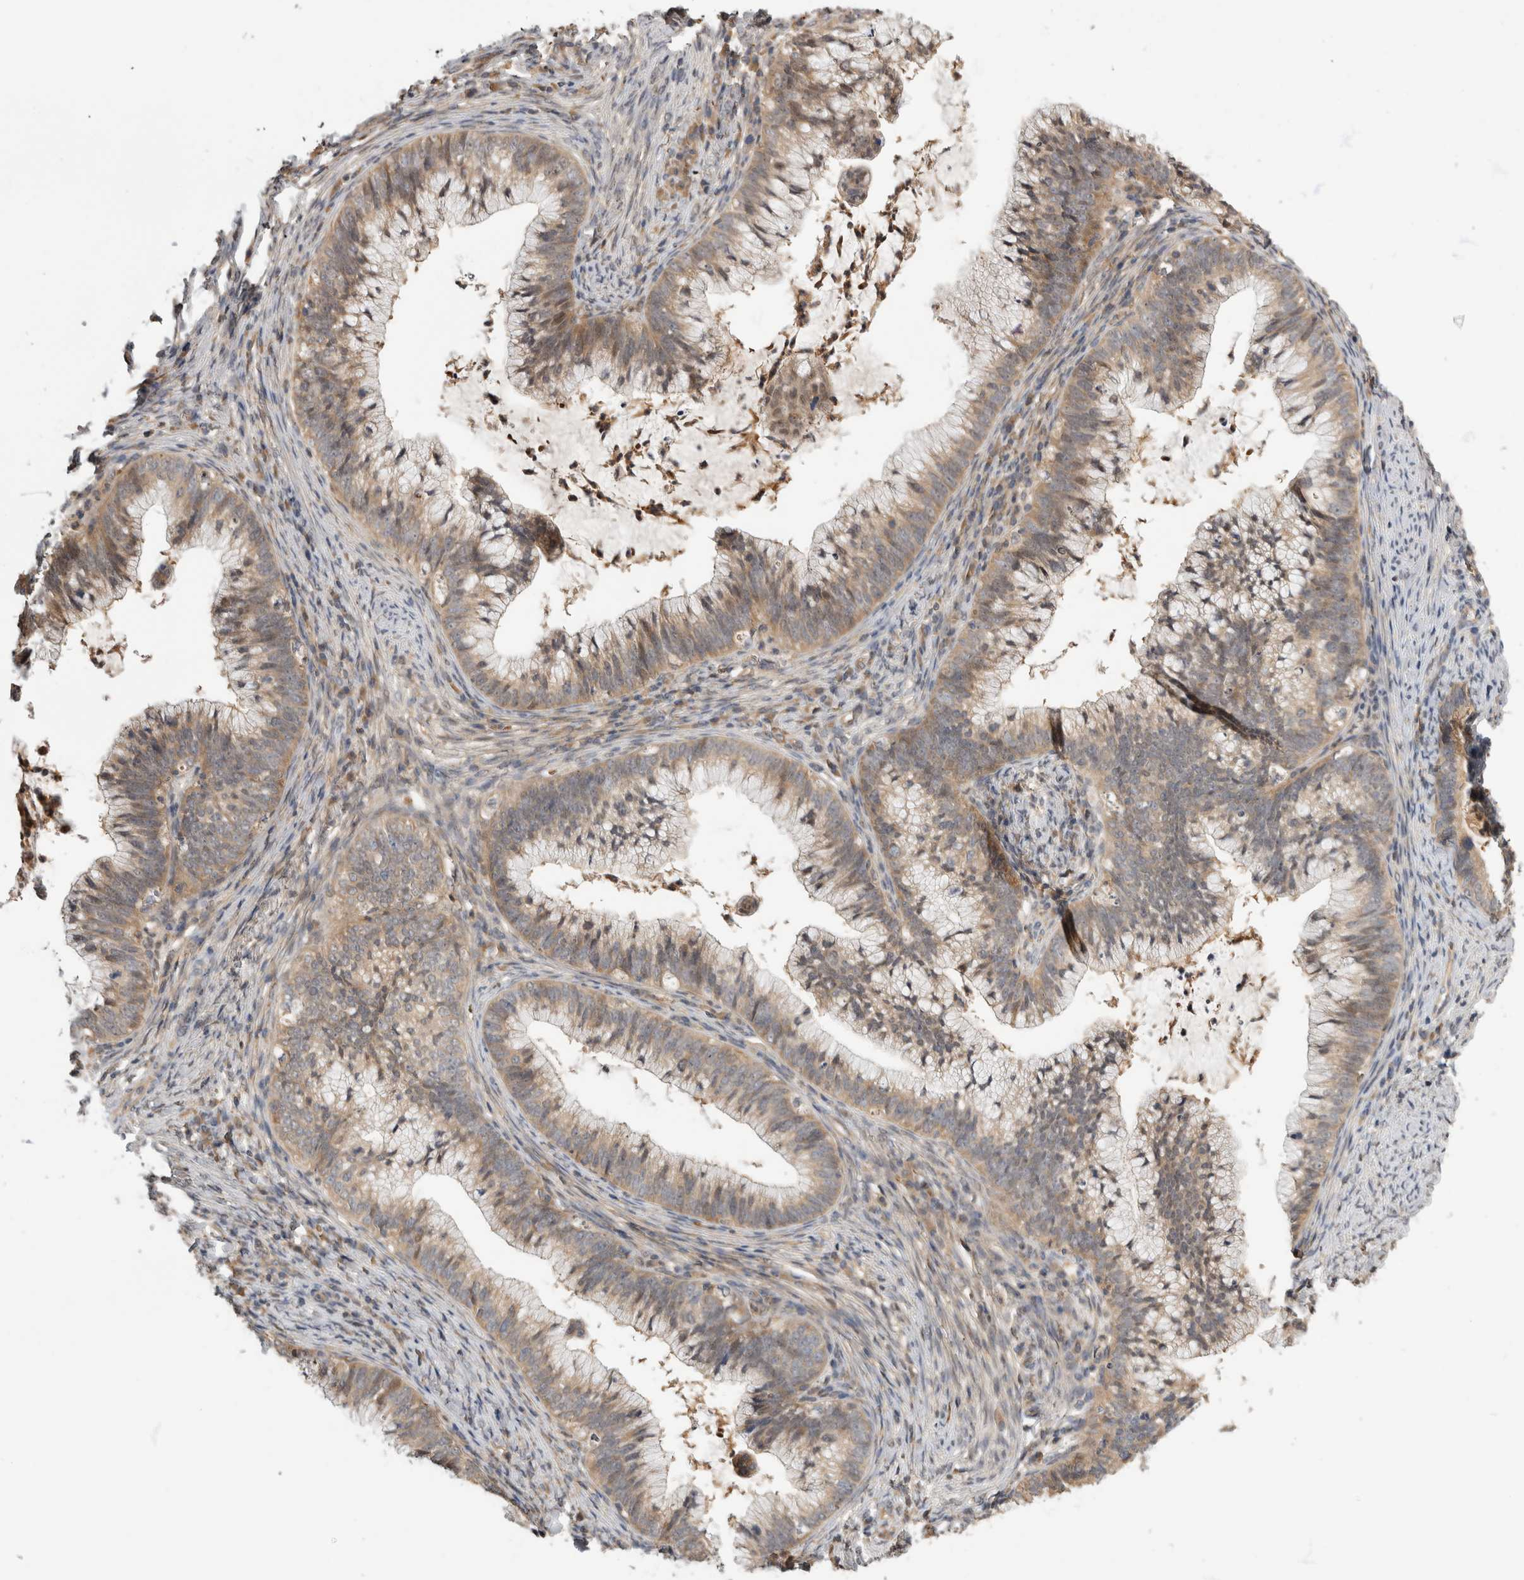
{"staining": {"intensity": "weak", "quantity": ">75%", "location": "cytoplasmic/membranous"}, "tissue": "cervical cancer", "cell_type": "Tumor cells", "image_type": "cancer", "snomed": [{"axis": "morphology", "description": "Adenocarcinoma, NOS"}, {"axis": "topography", "description": "Cervix"}], "caption": "Cervical adenocarcinoma stained with DAB immunohistochemistry (IHC) reveals low levels of weak cytoplasmic/membranous positivity in approximately >75% of tumor cells.", "gene": "PGM1", "patient": {"sex": "female", "age": 36}}